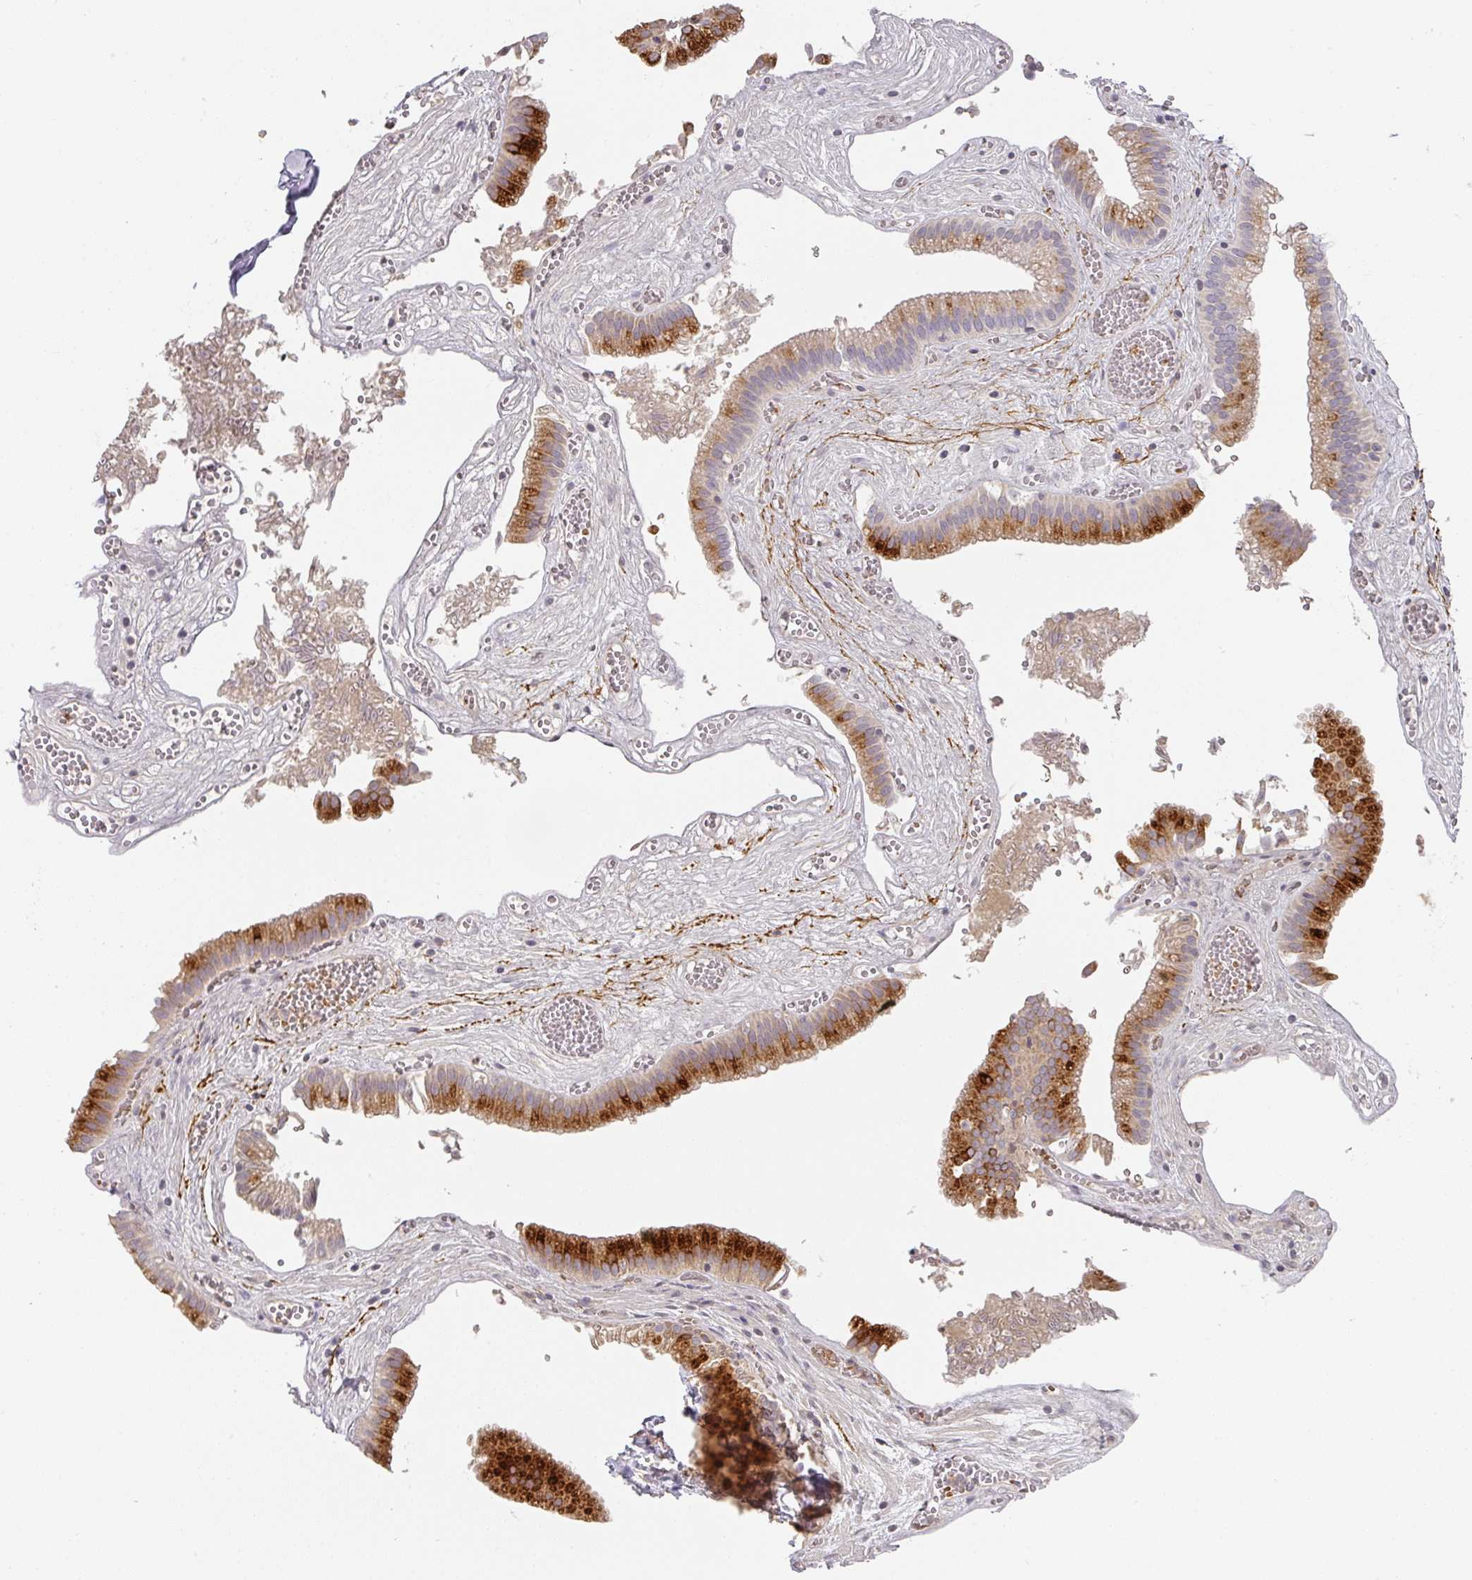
{"staining": {"intensity": "strong", "quantity": "25%-75%", "location": "cytoplasmic/membranous"}, "tissue": "gallbladder", "cell_type": "Glandular cells", "image_type": "normal", "snomed": [{"axis": "morphology", "description": "Normal tissue, NOS"}, {"axis": "topography", "description": "Gallbladder"}], "caption": "Immunohistochemical staining of unremarkable human gallbladder displays high levels of strong cytoplasmic/membranous positivity in about 25%-75% of glandular cells. (DAB (3,3'-diaminobenzidine) = brown stain, brightfield microscopy at high magnification).", "gene": "FOXN4", "patient": {"sex": "male", "age": 17}}